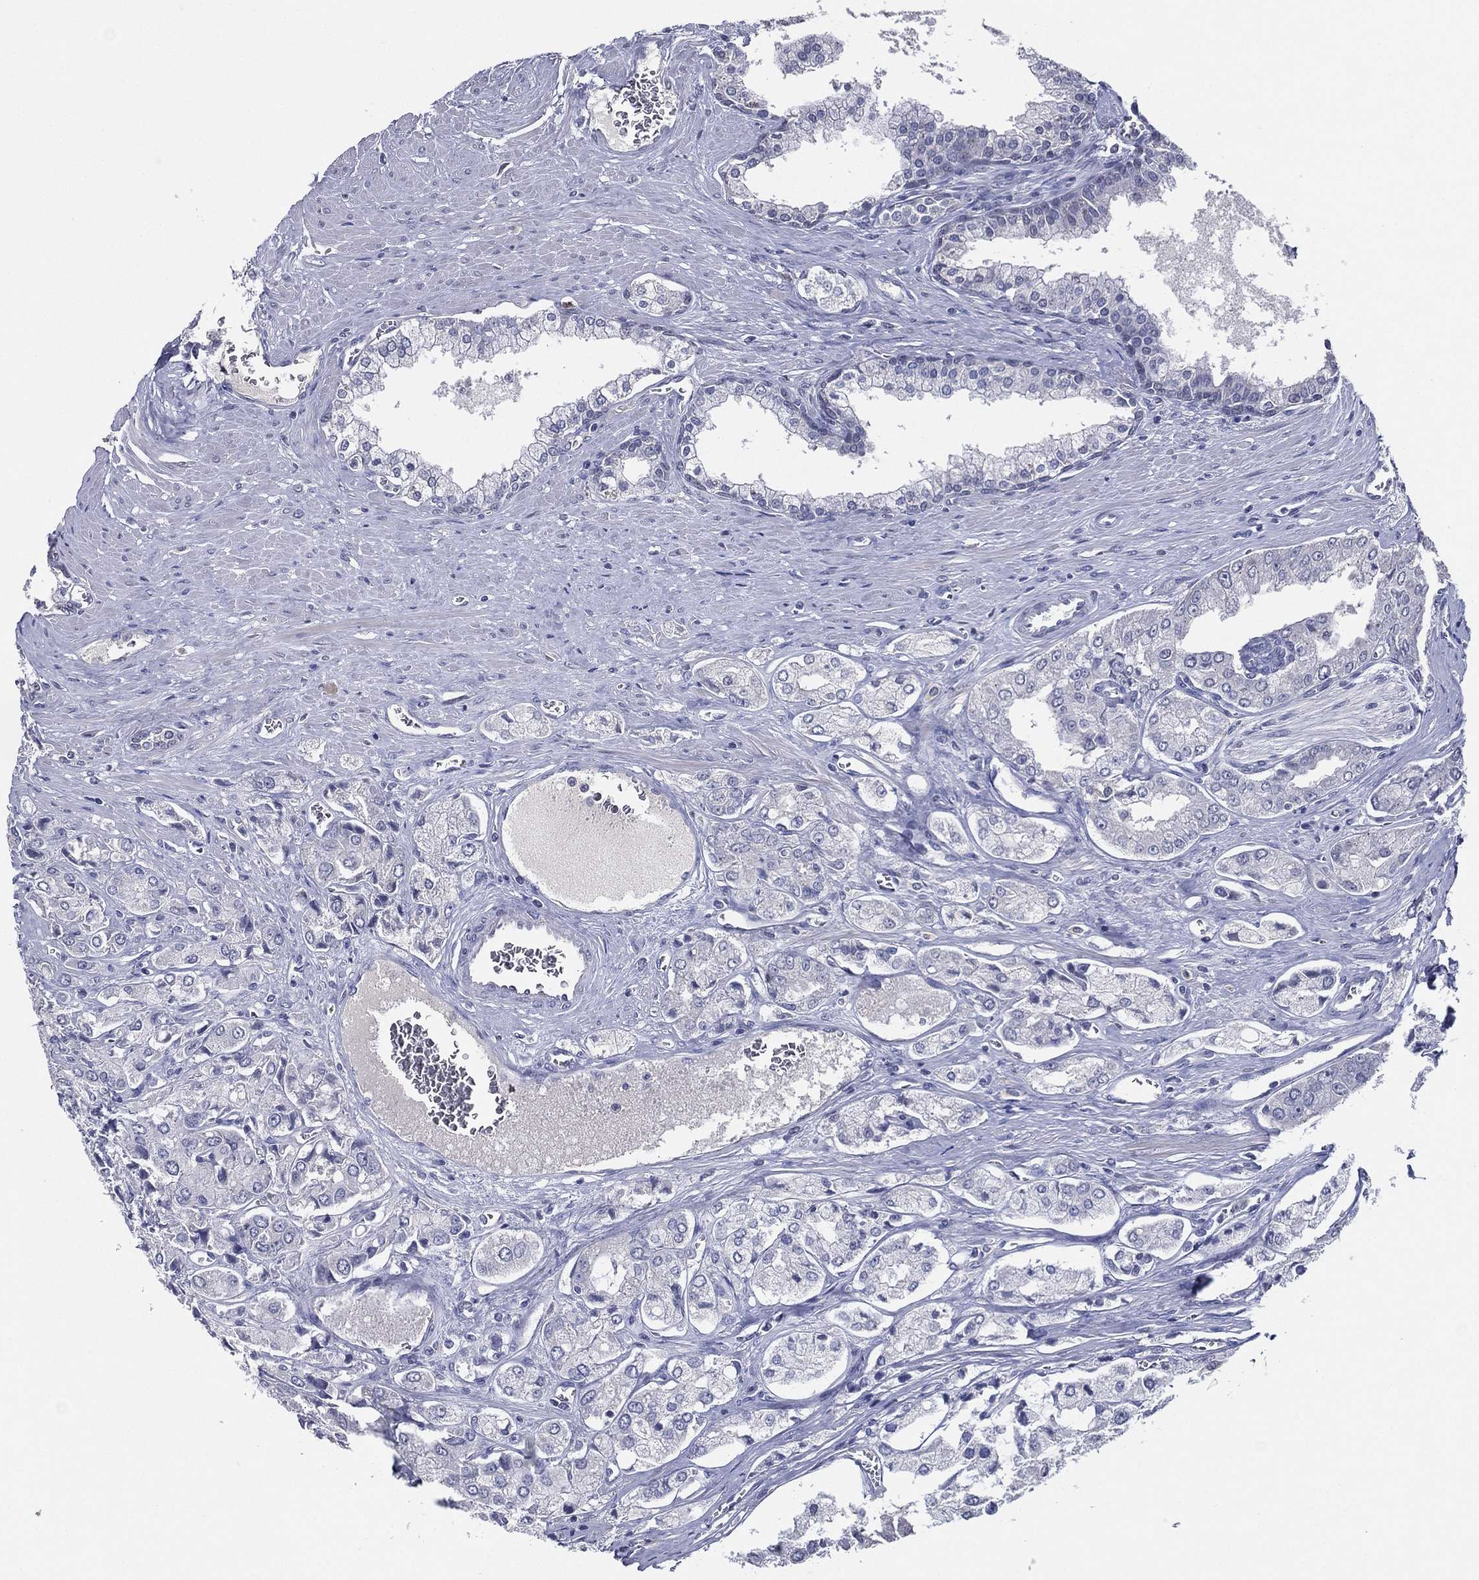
{"staining": {"intensity": "negative", "quantity": "none", "location": "none"}, "tissue": "prostate cancer", "cell_type": "Tumor cells", "image_type": "cancer", "snomed": [{"axis": "morphology", "description": "Adenocarcinoma, NOS"}, {"axis": "topography", "description": "Prostate and seminal vesicle, NOS"}, {"axis": "topography", "description": "Prostate"}], "caption": "Tumor cells show no significant protein expression in prostate cancer.", "gene": "TFAP2A", "patient": {"sex": "male", "age": 67}}